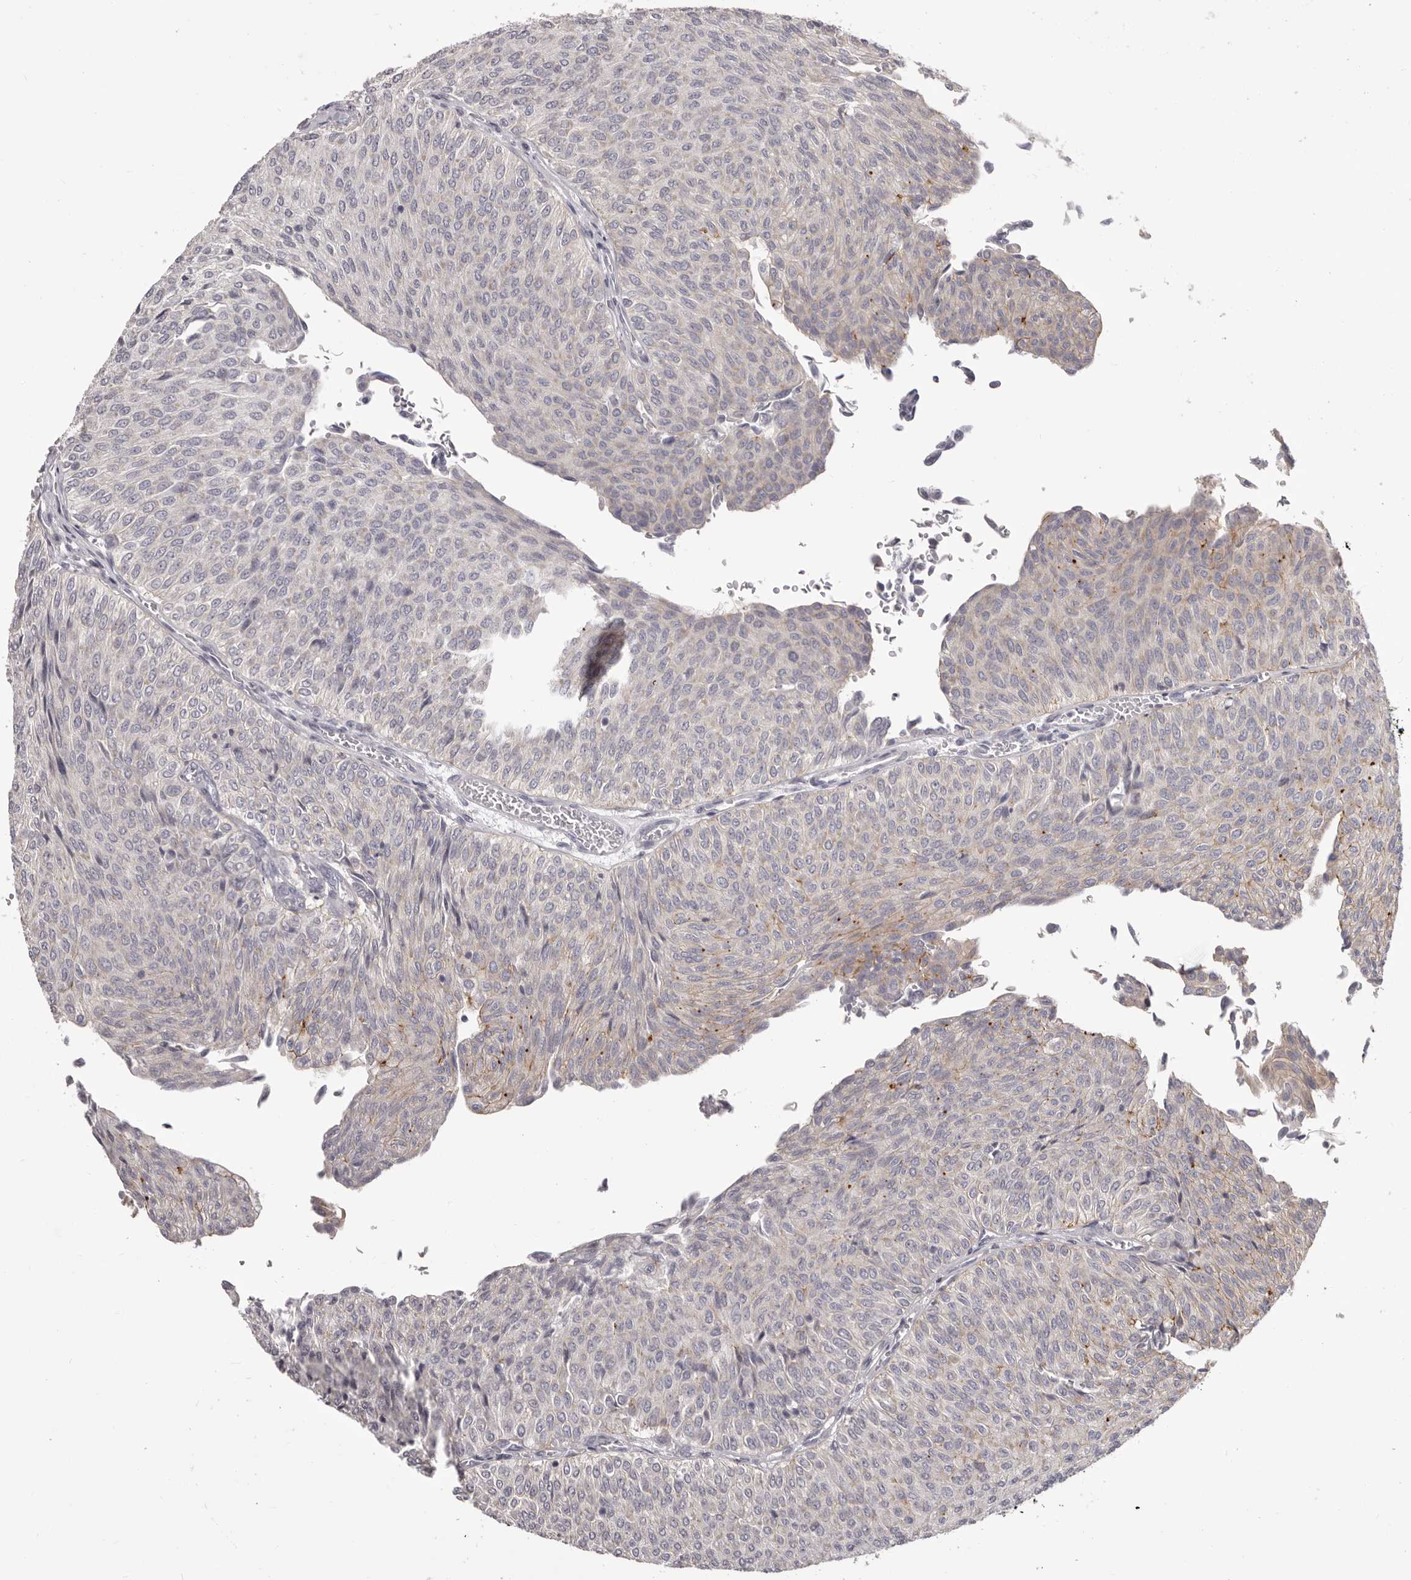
{"staining": {"intensity": "negative", "quantity": "none", "location": "none"}, "tissue": "urothelial cancer", "cell_type": "Tumor cells", "image_type": "cancer", "snomed": [{"axis": "morphology", "description": "Urothelial carcinoma, Low grade"}, {"axis": "topography", "description": "Urinary bladder"}], "caption": "Tumor cells show no significant positivity in low-grade urothelial carcinoma.", "gene": "OTUD3", "patient": {"sex": "male", "age": 78}}